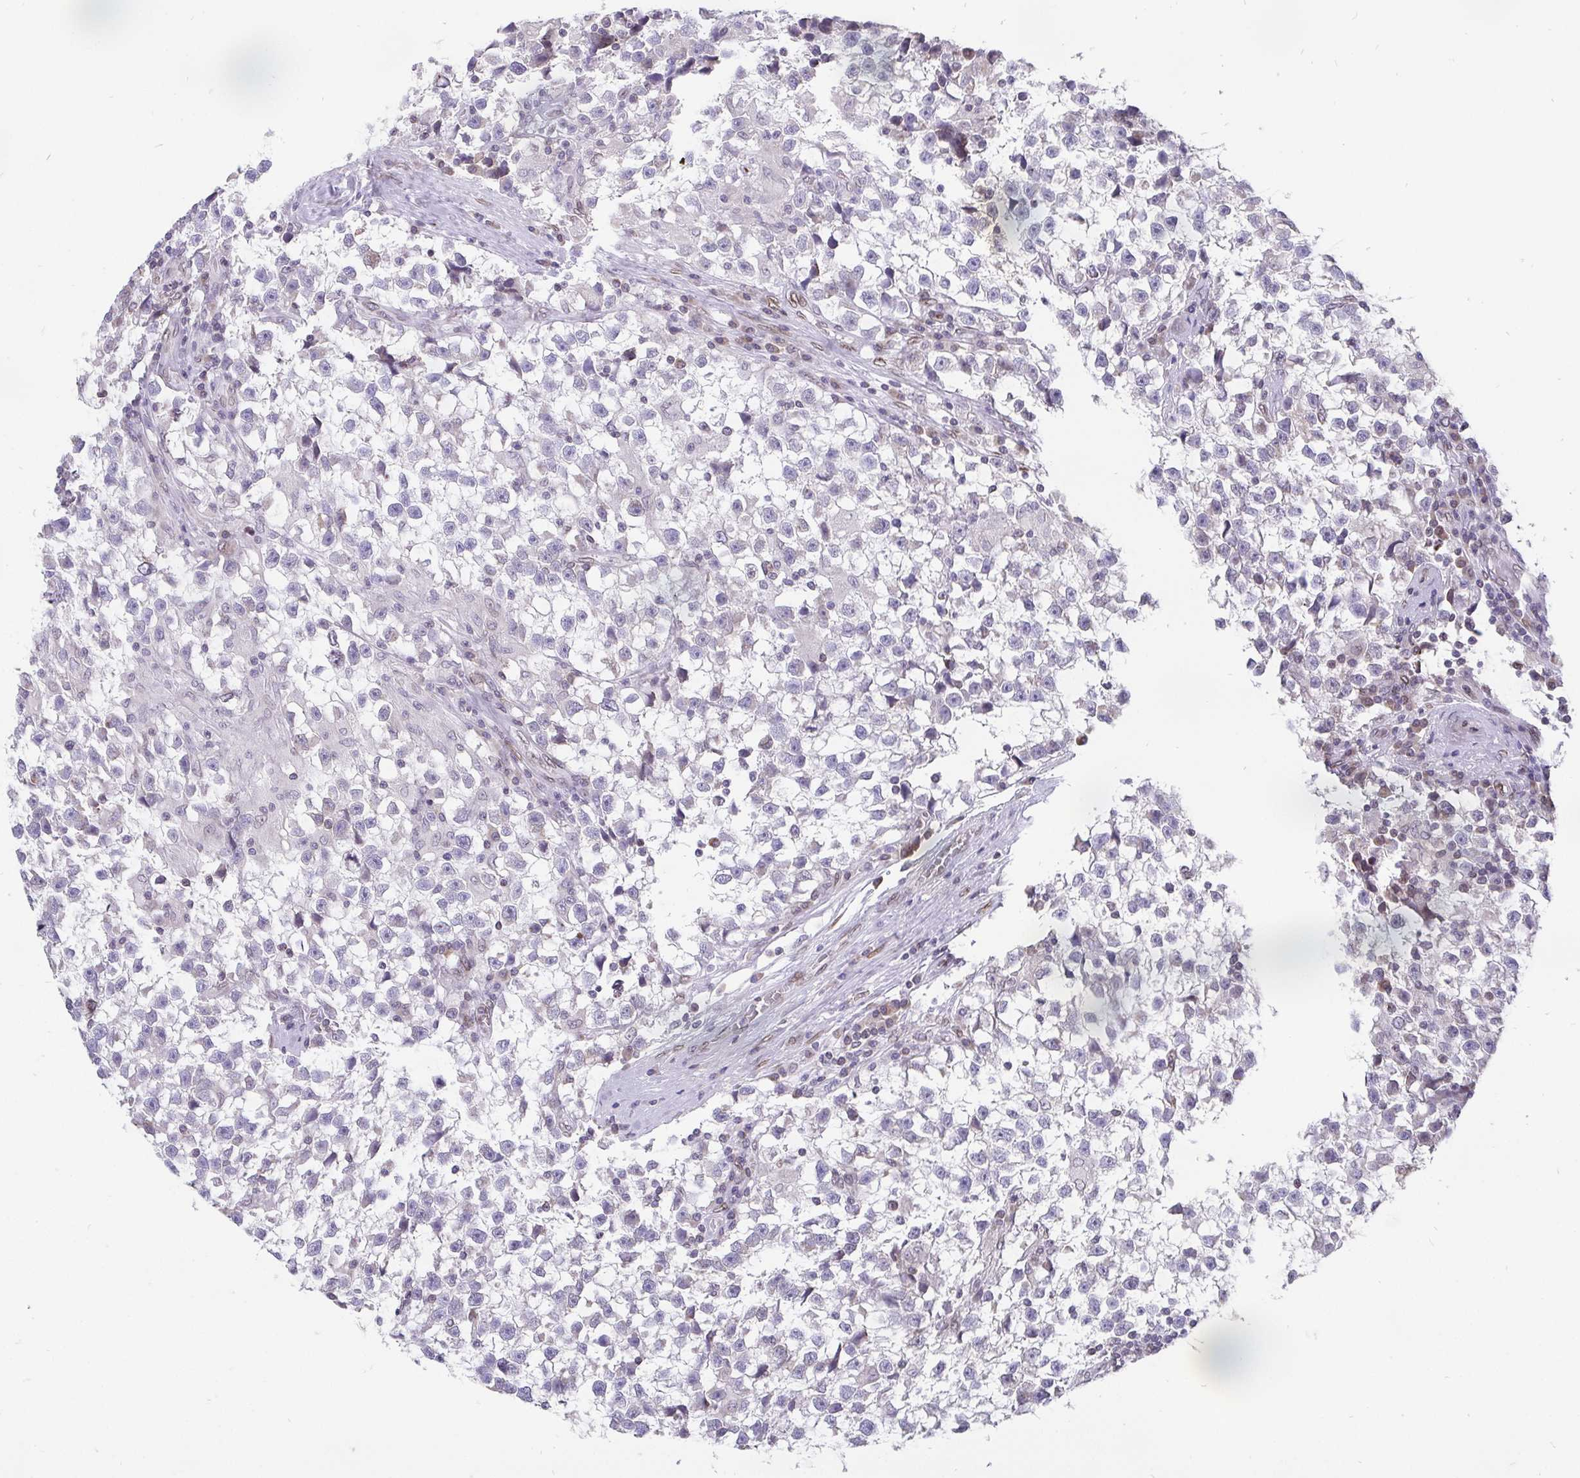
{"staining": {"intensity": "negative", "quantity": "none", "location": "none"}, "tissue": "testis cancer", "cell_type": "Tumor cells", "image_type": "cancer", "snomed": [{"axis": "morphology", "description": "Seminoma, NOS"}, {"axis": "topography", "description": "Testis"}], "caption": "The IHC micrograph has no significant staining in tumor cells of testis cancer tissue. (Brightfield microscopy of DAB (3,3'-diaminobenzidine) IHC at high magnification).", "gene": "EMD", "patient": {"sex": "male", "age": 31}}